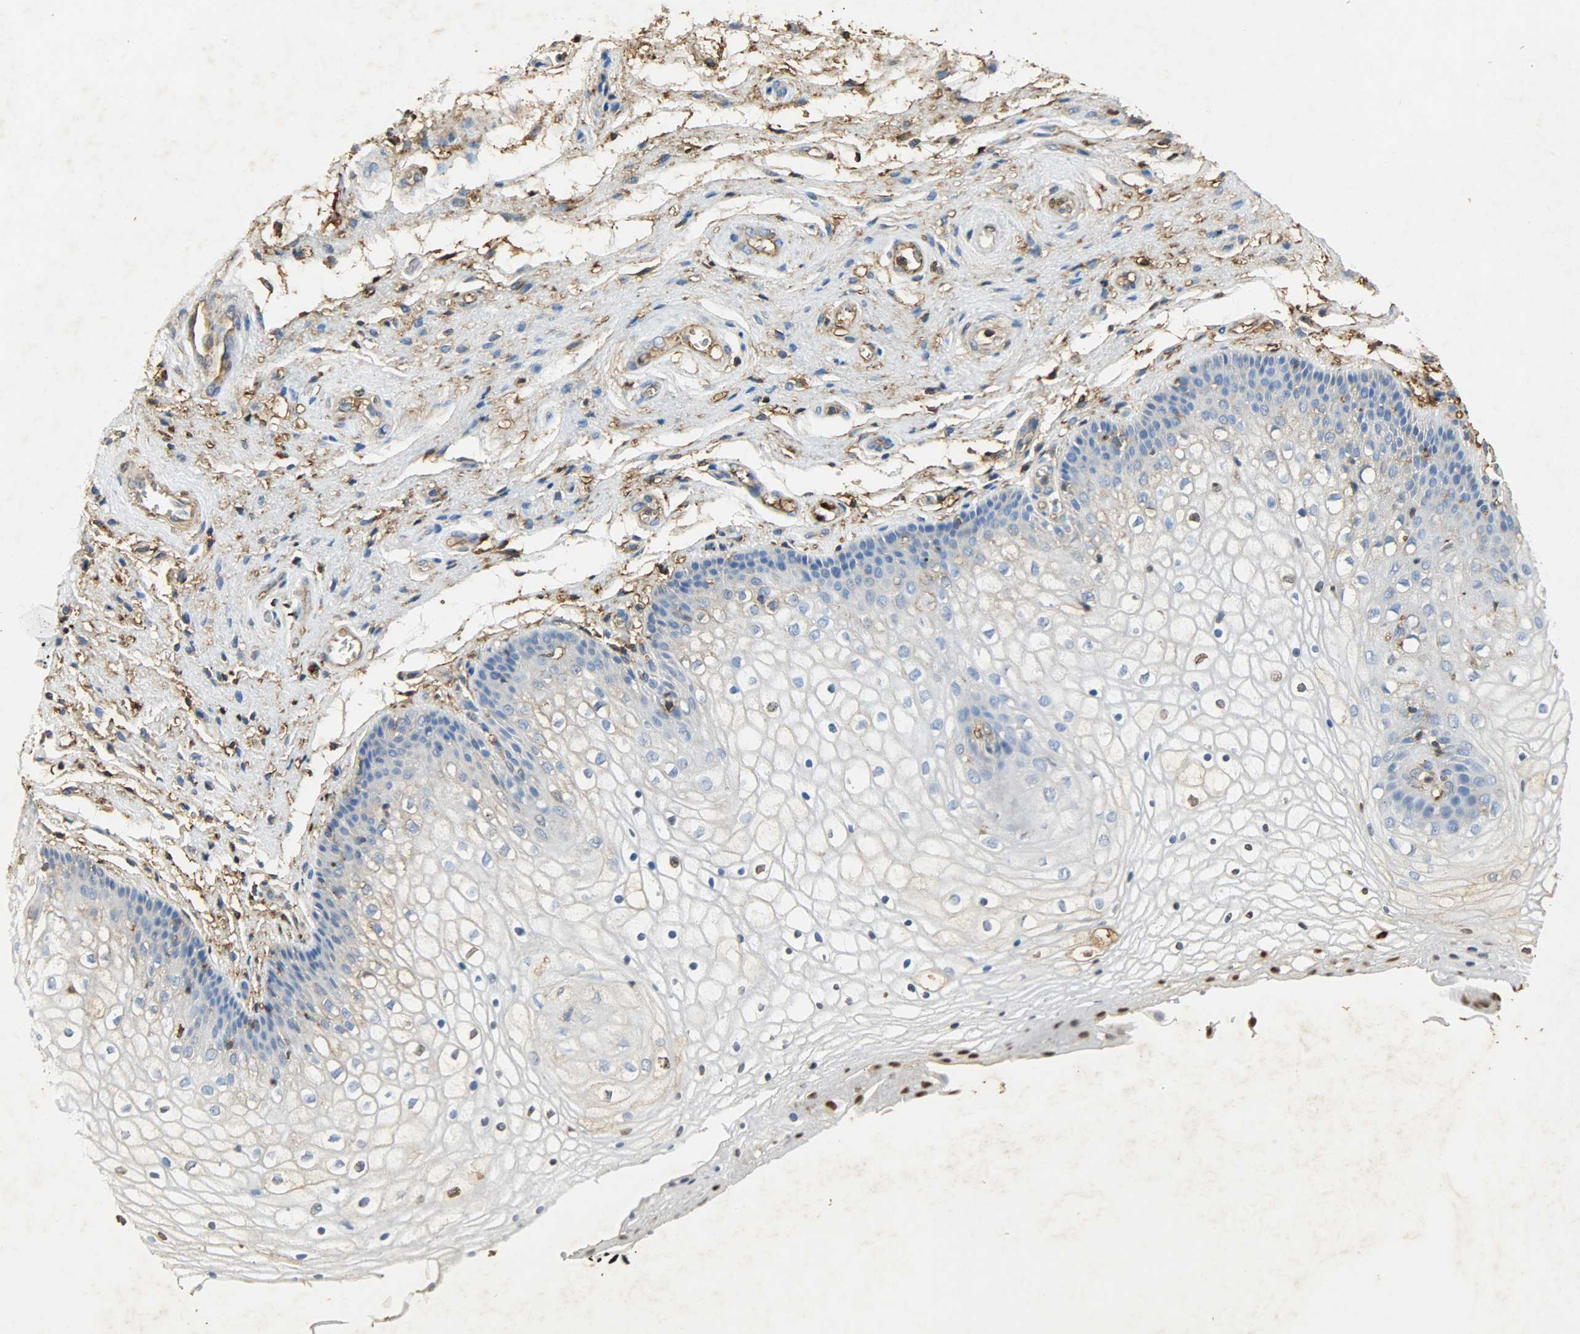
{"staining": {"intensity": "strong", "quantity": "<25%", "location": "nuclear"}, "tissue": "vagina", "cell_type": "Squamous epithelial cells", "image_type": "normal", "snomed": [{"axis": "morphology", "description": "Normal tissue, NOS"}, {"axis": "topography", "description": "Vagina"}], "caption": "Immunohistochemistry photomicrograph of unremarkable human vagina stained for a protein (brown), which shows medium levels of strong nuclear positivity in about <25% of squamous epithelial cells.", "gene": "ANXA6", "patient": {"sex": "female", "age": 34}}